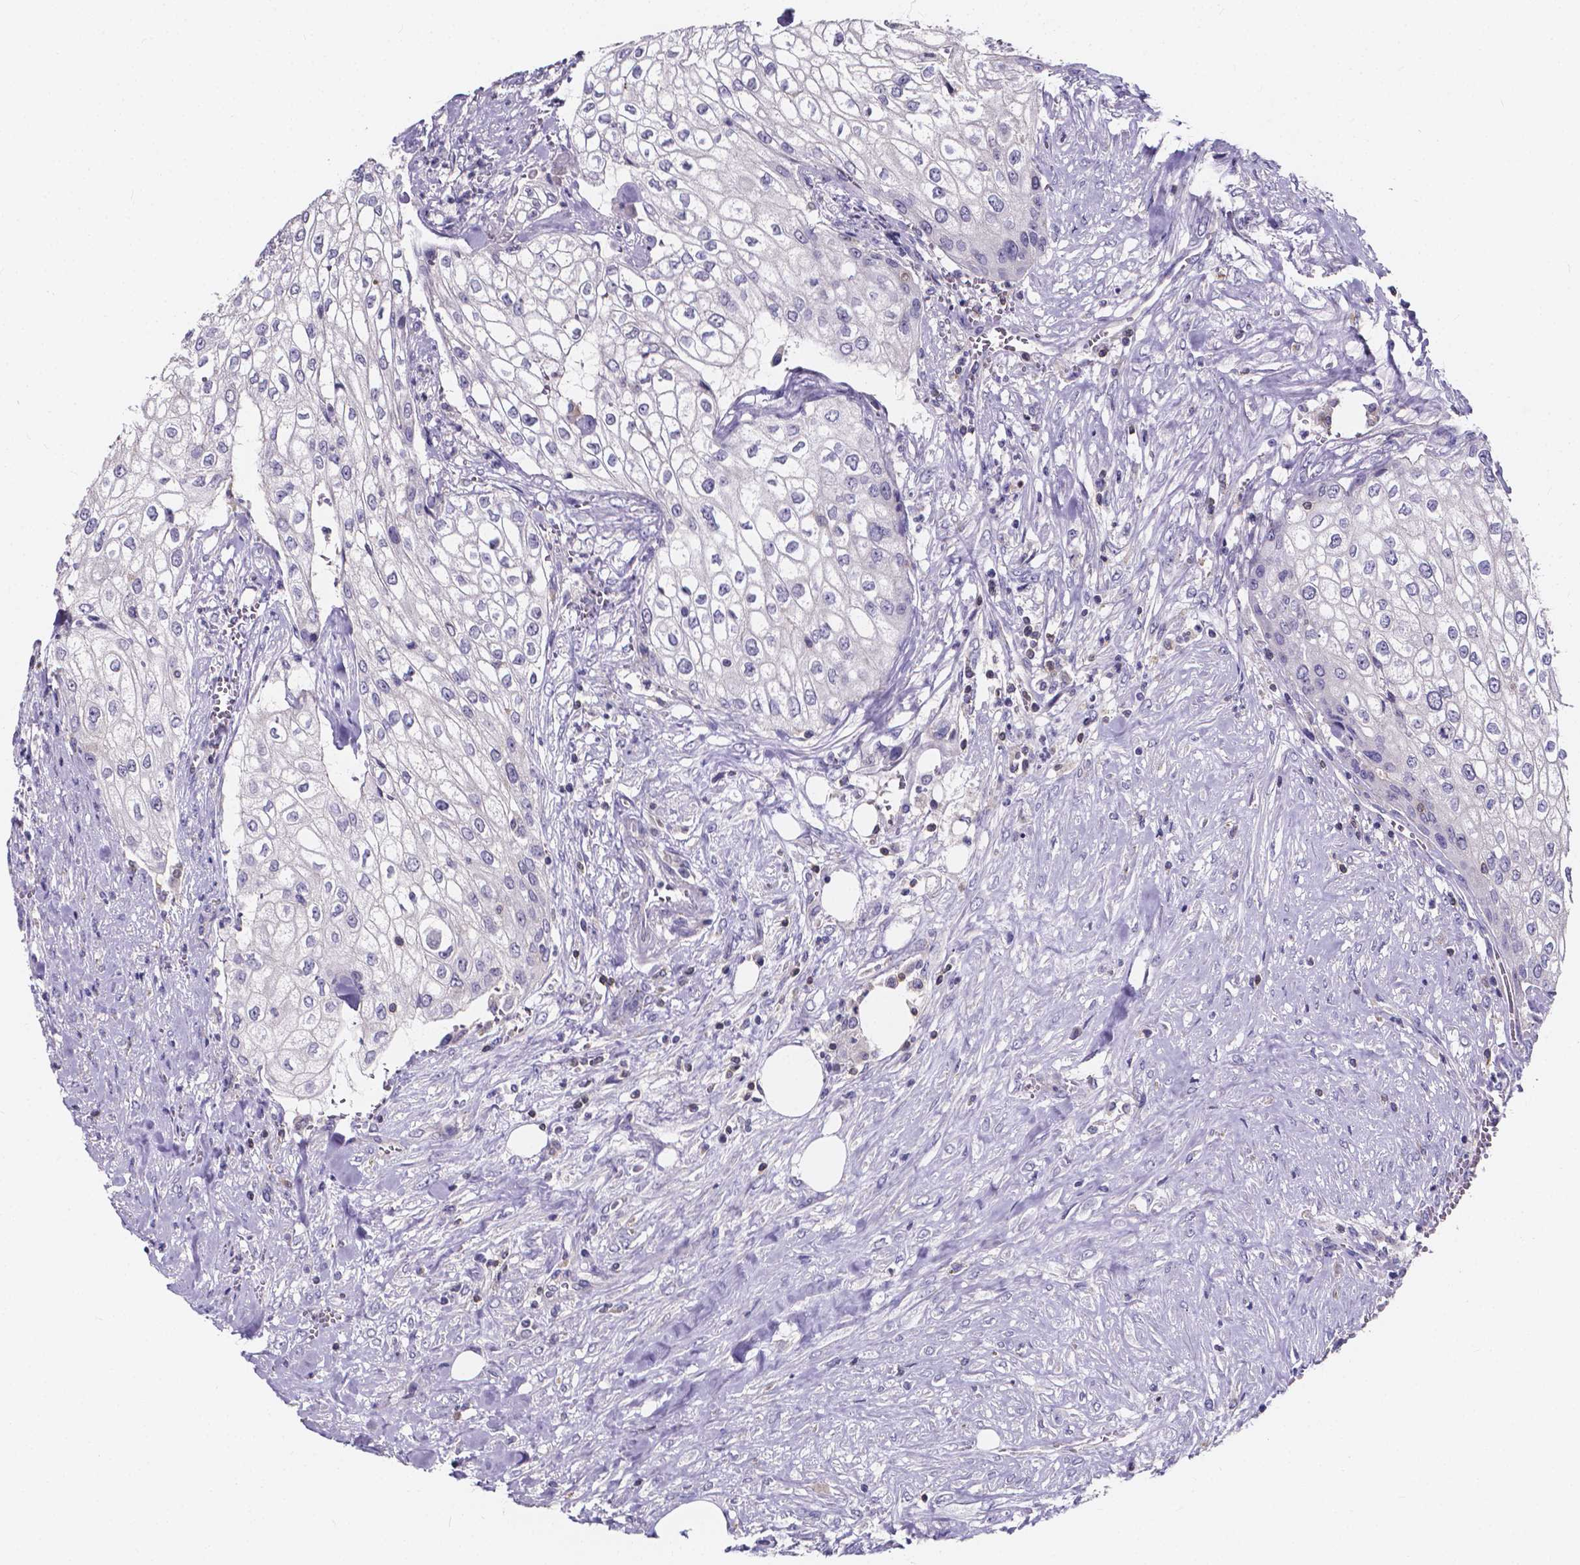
{"staining": {"intensity": "negative", "quantity": "none", "location": "none"}, "tissue": "urothelial cancer", "cell_type": "Tumor cells", "image_type": "cancer", "snomed": [{"axis": "morphology", "description": "Urothelial carcinoma, High grade"}, {"axis": "topography", "description": "Urinary bladder"}], "caption": "Protein analysis of urothelial cancer exhibits no significant positivity in tumor cells.", "gene": "THEMIS", "patient": {"sex": "male", "age": 62}}